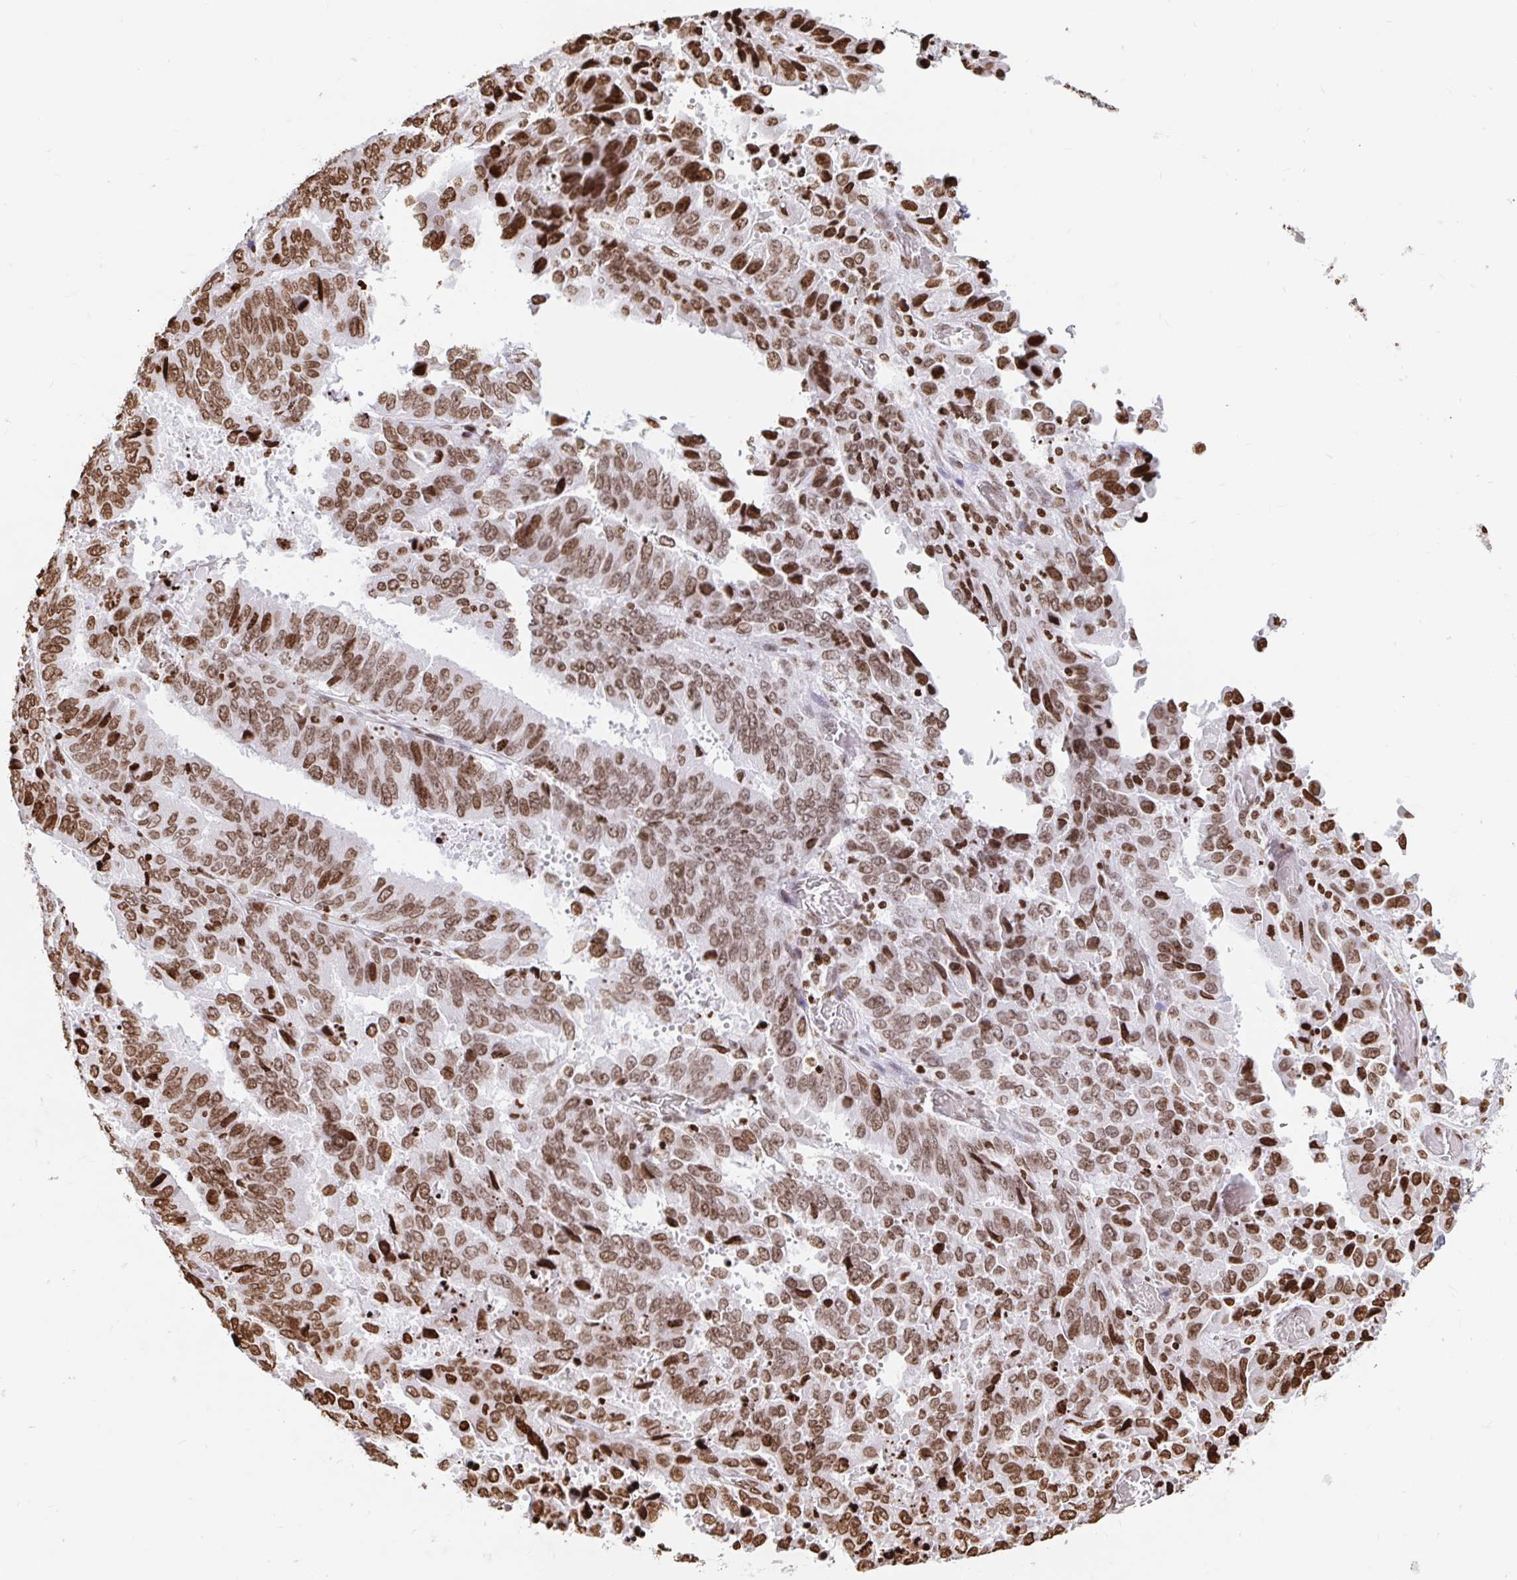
{"staining": {"intensity": "moderate", "quantity": ">75%", "location": "nuclear"}, "tissue": "stomach cancer", "cell_type": "Tumor cells", "image_type": "cancer", "snomed": [{"axis": "morphology", "description": "Adenocarcinoma, NOS"}, {"axis": "topography", "description": "Stomach, upper"}], "caption": "This micrograph exhibits immunohistochemistry staining of stomach cancer, with medium moderate nuclear expression in approximately >75% of tumor cells.", "gene": "H2BC5", "patient": {"sex": "male", "age": 74}}